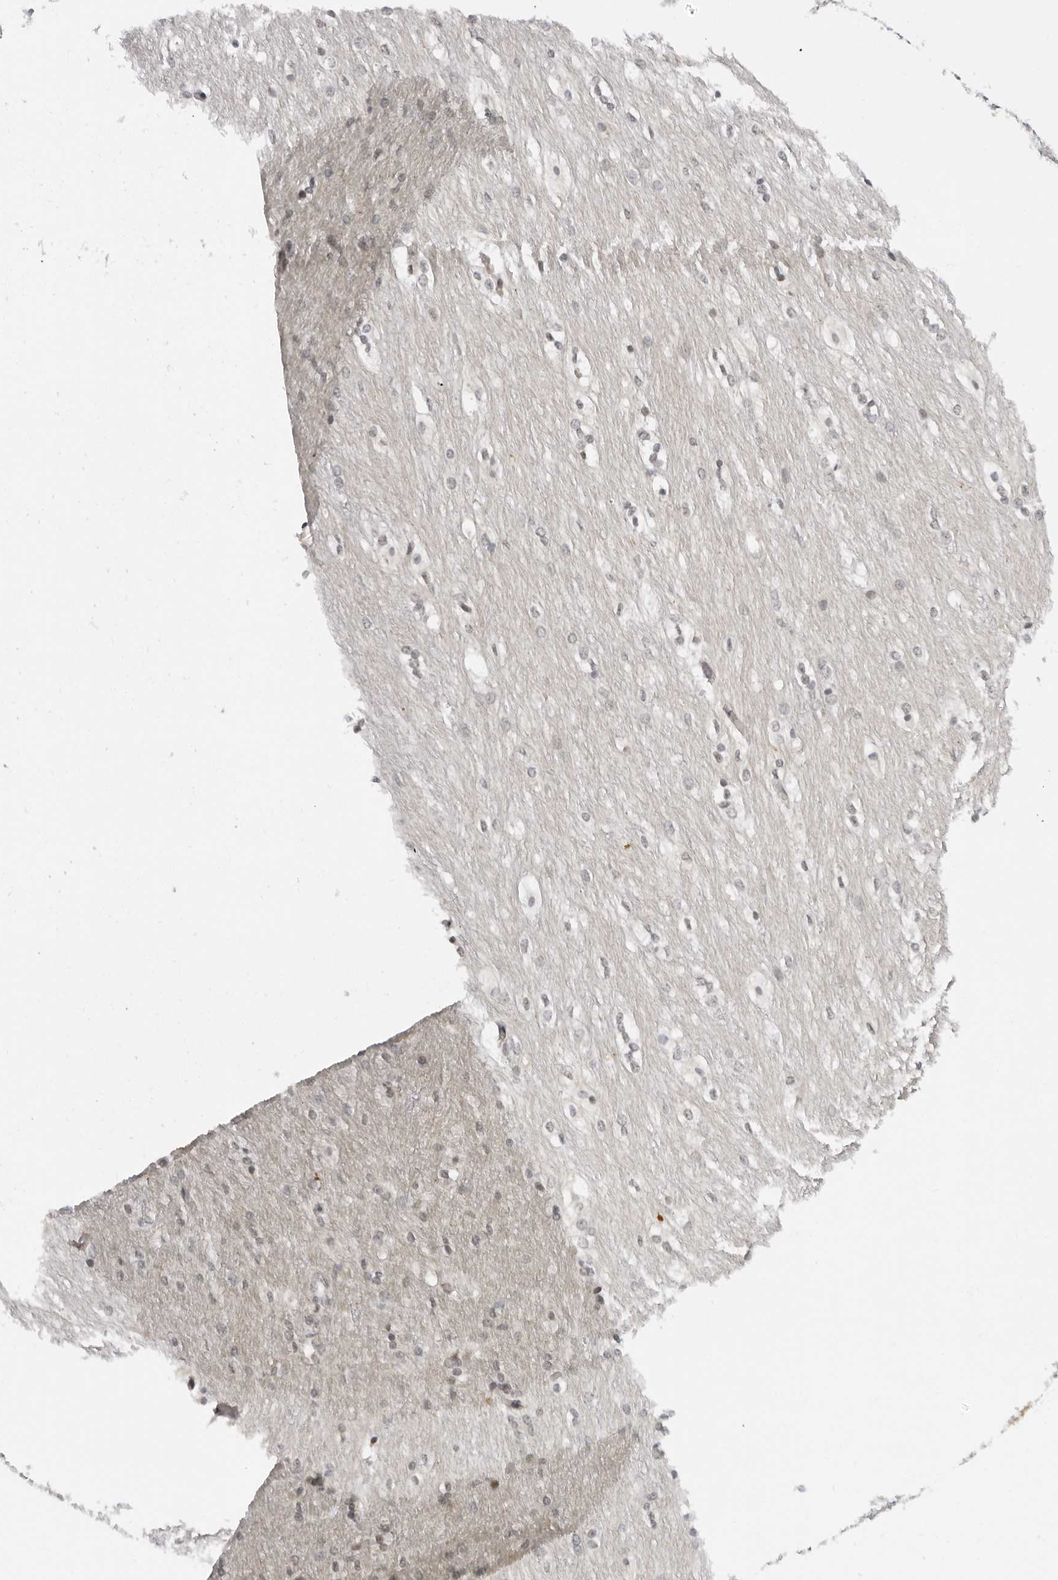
{"staining": {"intensity": "moderate", "quantity": "<25%", "location": "cytoplasmic/membranous"}, "tissue": "caudate", "cell_type": "Glial cells", "image_type": "normal", "snomed": [{"axis": "morphology", "description": "Normal tissue, NOS"}, {"axis": "topography", "description": "Lateral ventricle wall"}], "caption": "Immunohistochemistry histopathology image of normal caudate: caudate stained using immunohistochemistry (IHC) reveals low levels of moderate protein expression localized specifically in the cytoplasmic/membranous of glial cells, appearing as a cytoplasmic/membranous brown color.", "gene": "MSH6", "patient": {"sex": "female", "age": 19}}